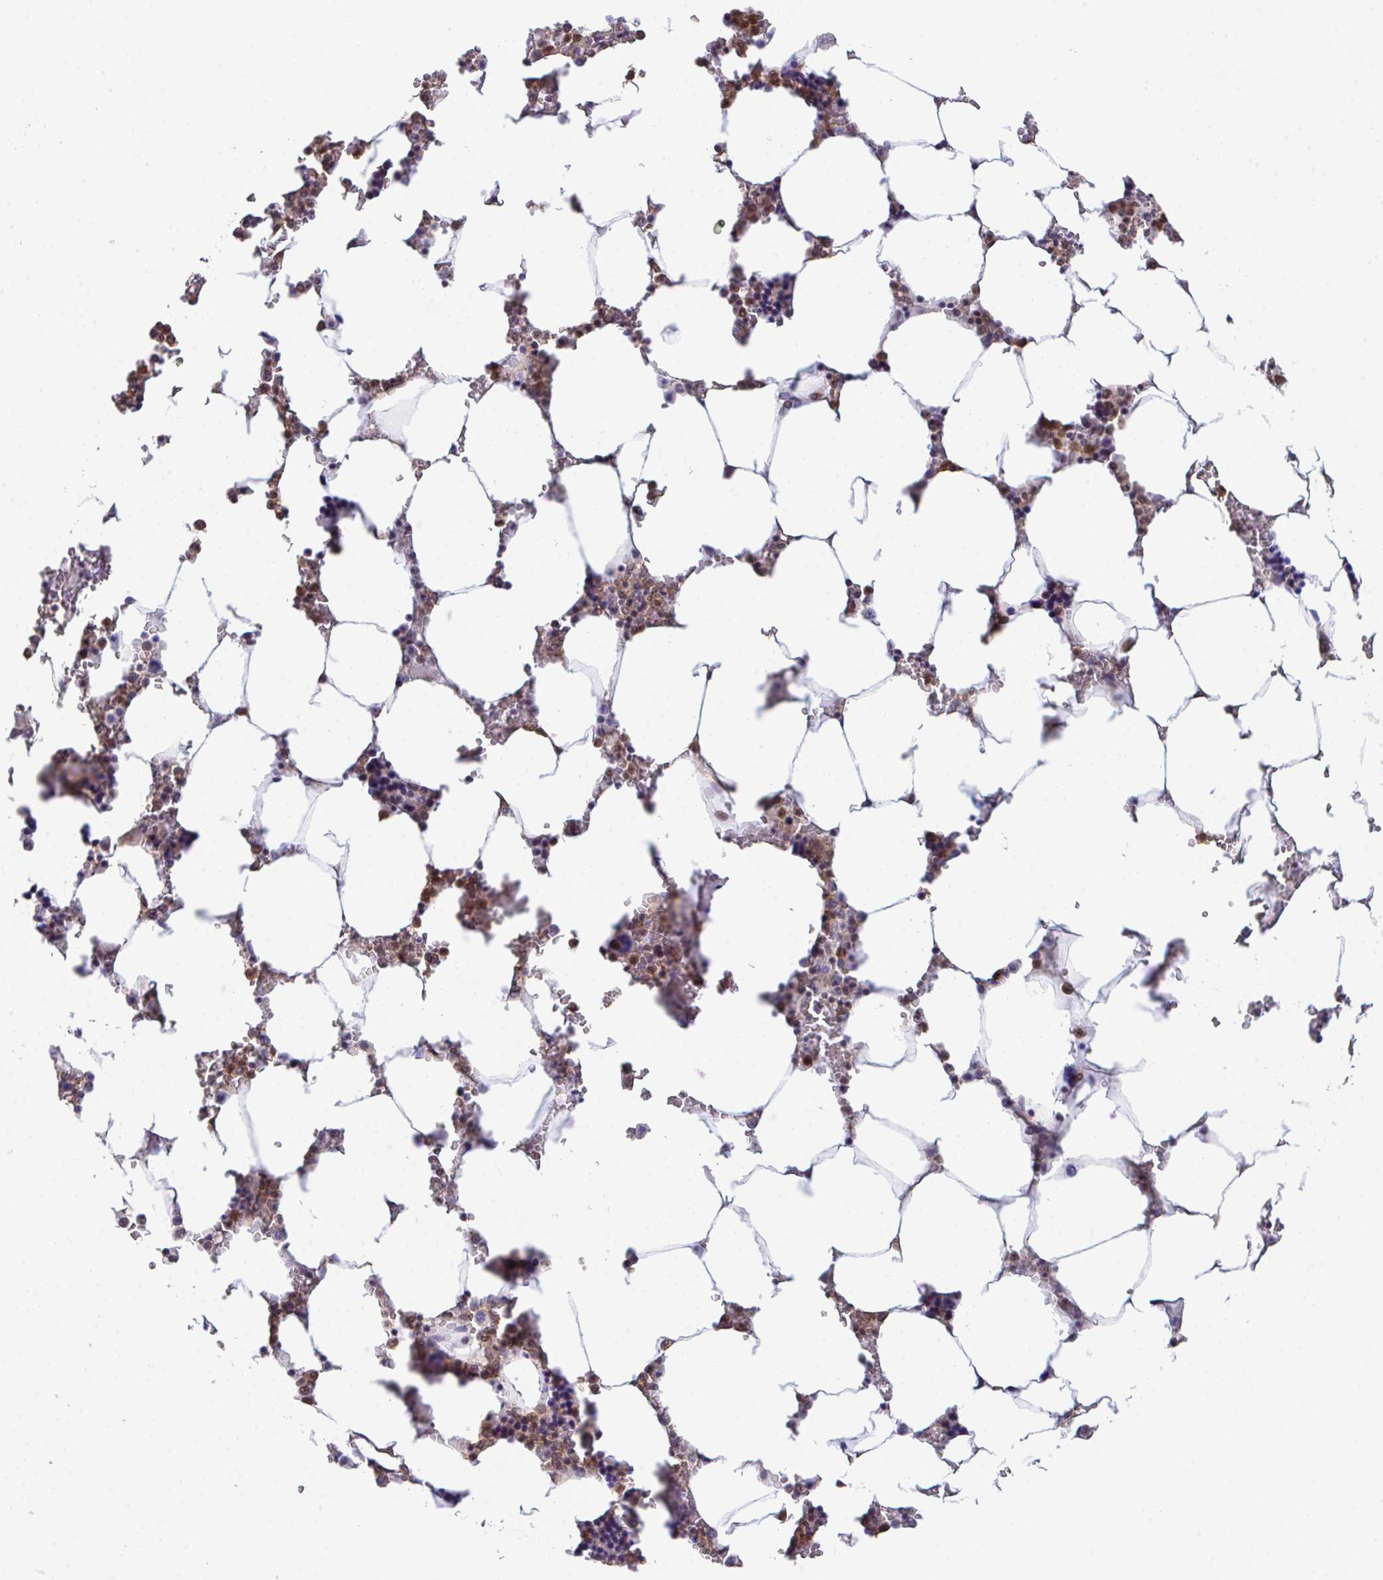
{"staining": {"intensity": "moderate", "quantity": "25%-75%", "location": "cytoplasmic/membranous,nuclear"}, "tissue": "bone marrow", "cell_type": "Hematopoietic cells", "image_type": "normal", "snomed": [{"axis": "morphology", "description": "Normal tissue, NOS"}, {"axis": "topography", "description": "Bone marrow"}], "caption": "Brown immunohistochemical staining in normal bone marrow reveals moderate cytoplasmic/membranous,nuclear positivity in approximately 25%-75% of hematopoietic cells. Immunohistochemistry (ihc) stains the protein in brown and the nuclei are stained blue.", "gene": "OR6K3", "patient": {"sex": "male", "age": 64}}